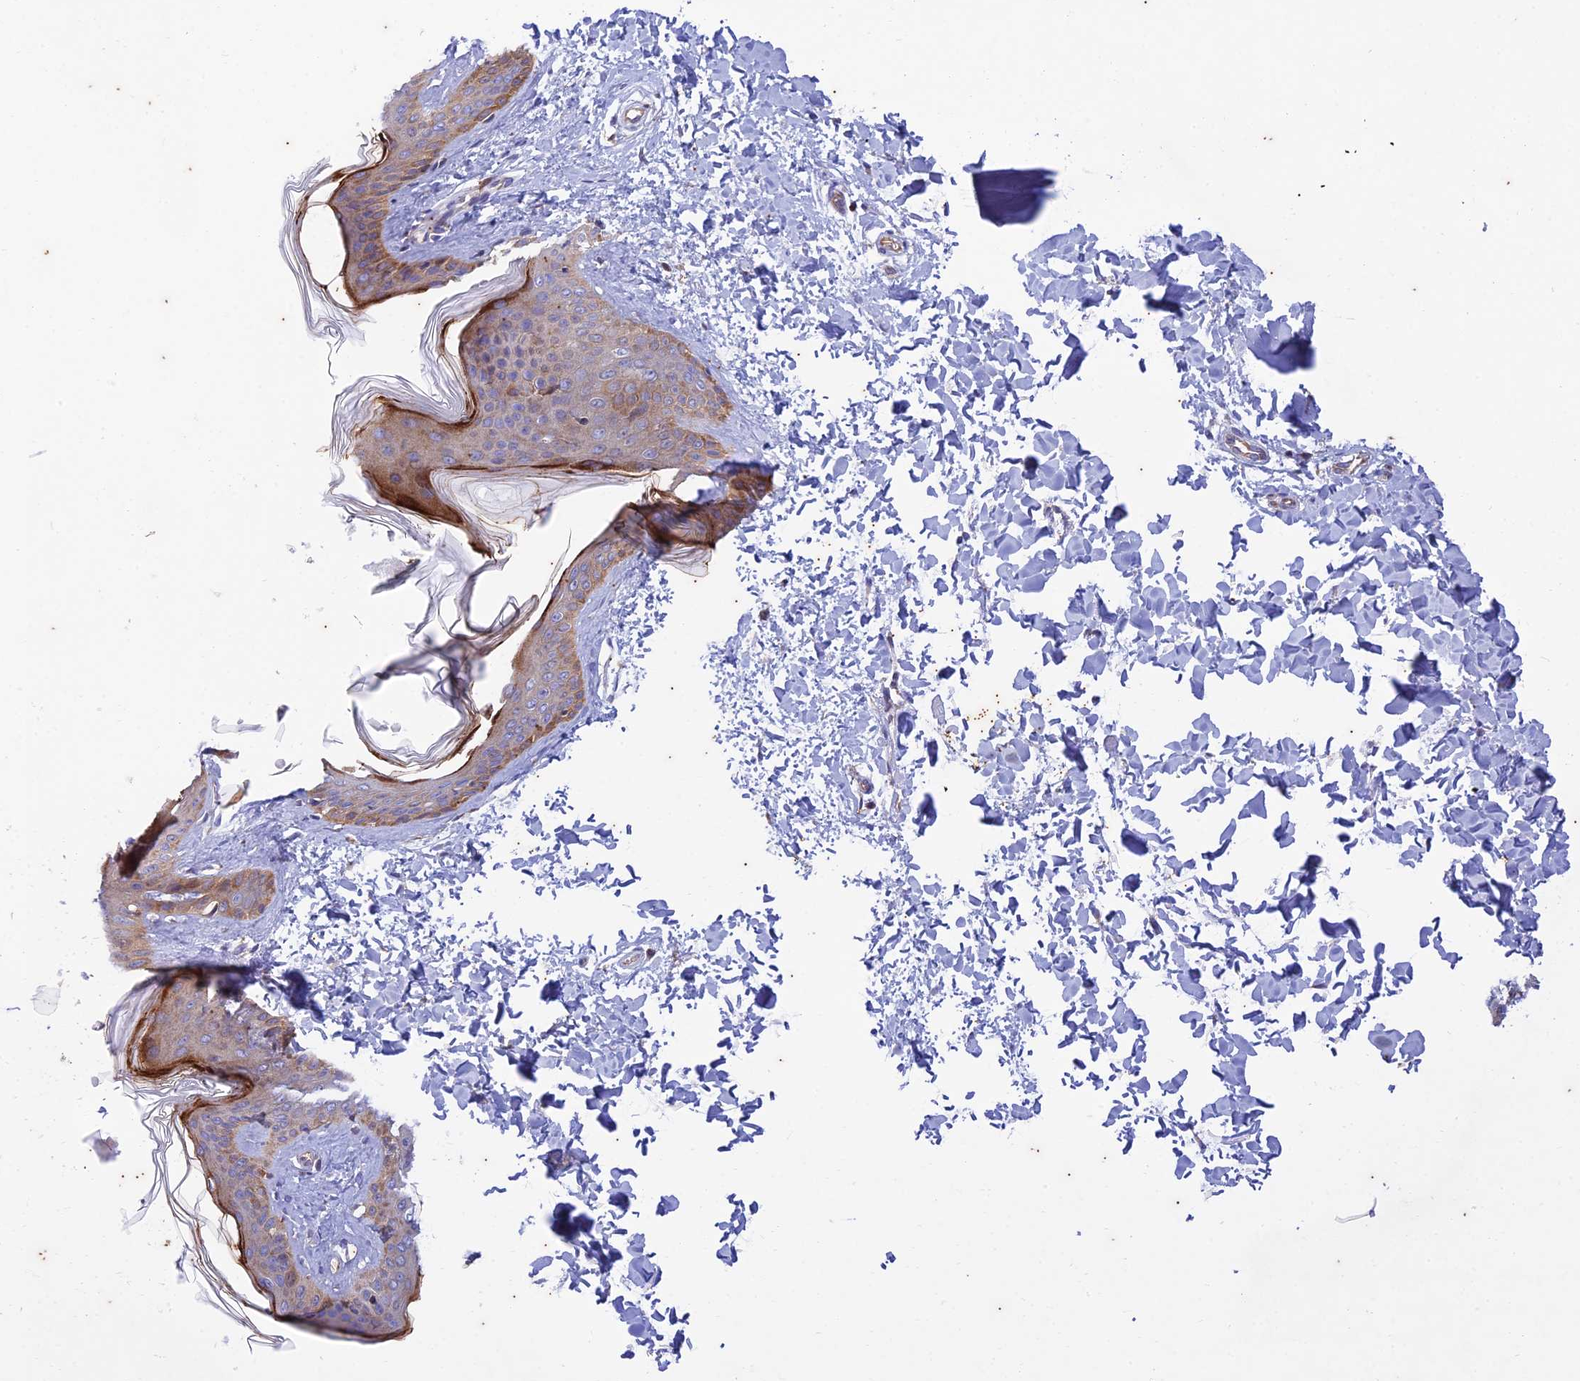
{"staining": {"intensity": "negative", "quantity": "none", "location": "none"}, "tissue": "skin", "cell_type": "Fibroblasts", "image_type": "normal", "snomed": [{"axis": "morphology", "description": "Normal tissue, NOS"}, {"axis": "topography", "description": "Skin"}], "caption": "Human skin stained for a protein using immunohistochemistry reveals no staining in fibroblasts.", "gene": "PIMREG", "patient": {"sex": "female", "age": 17}}